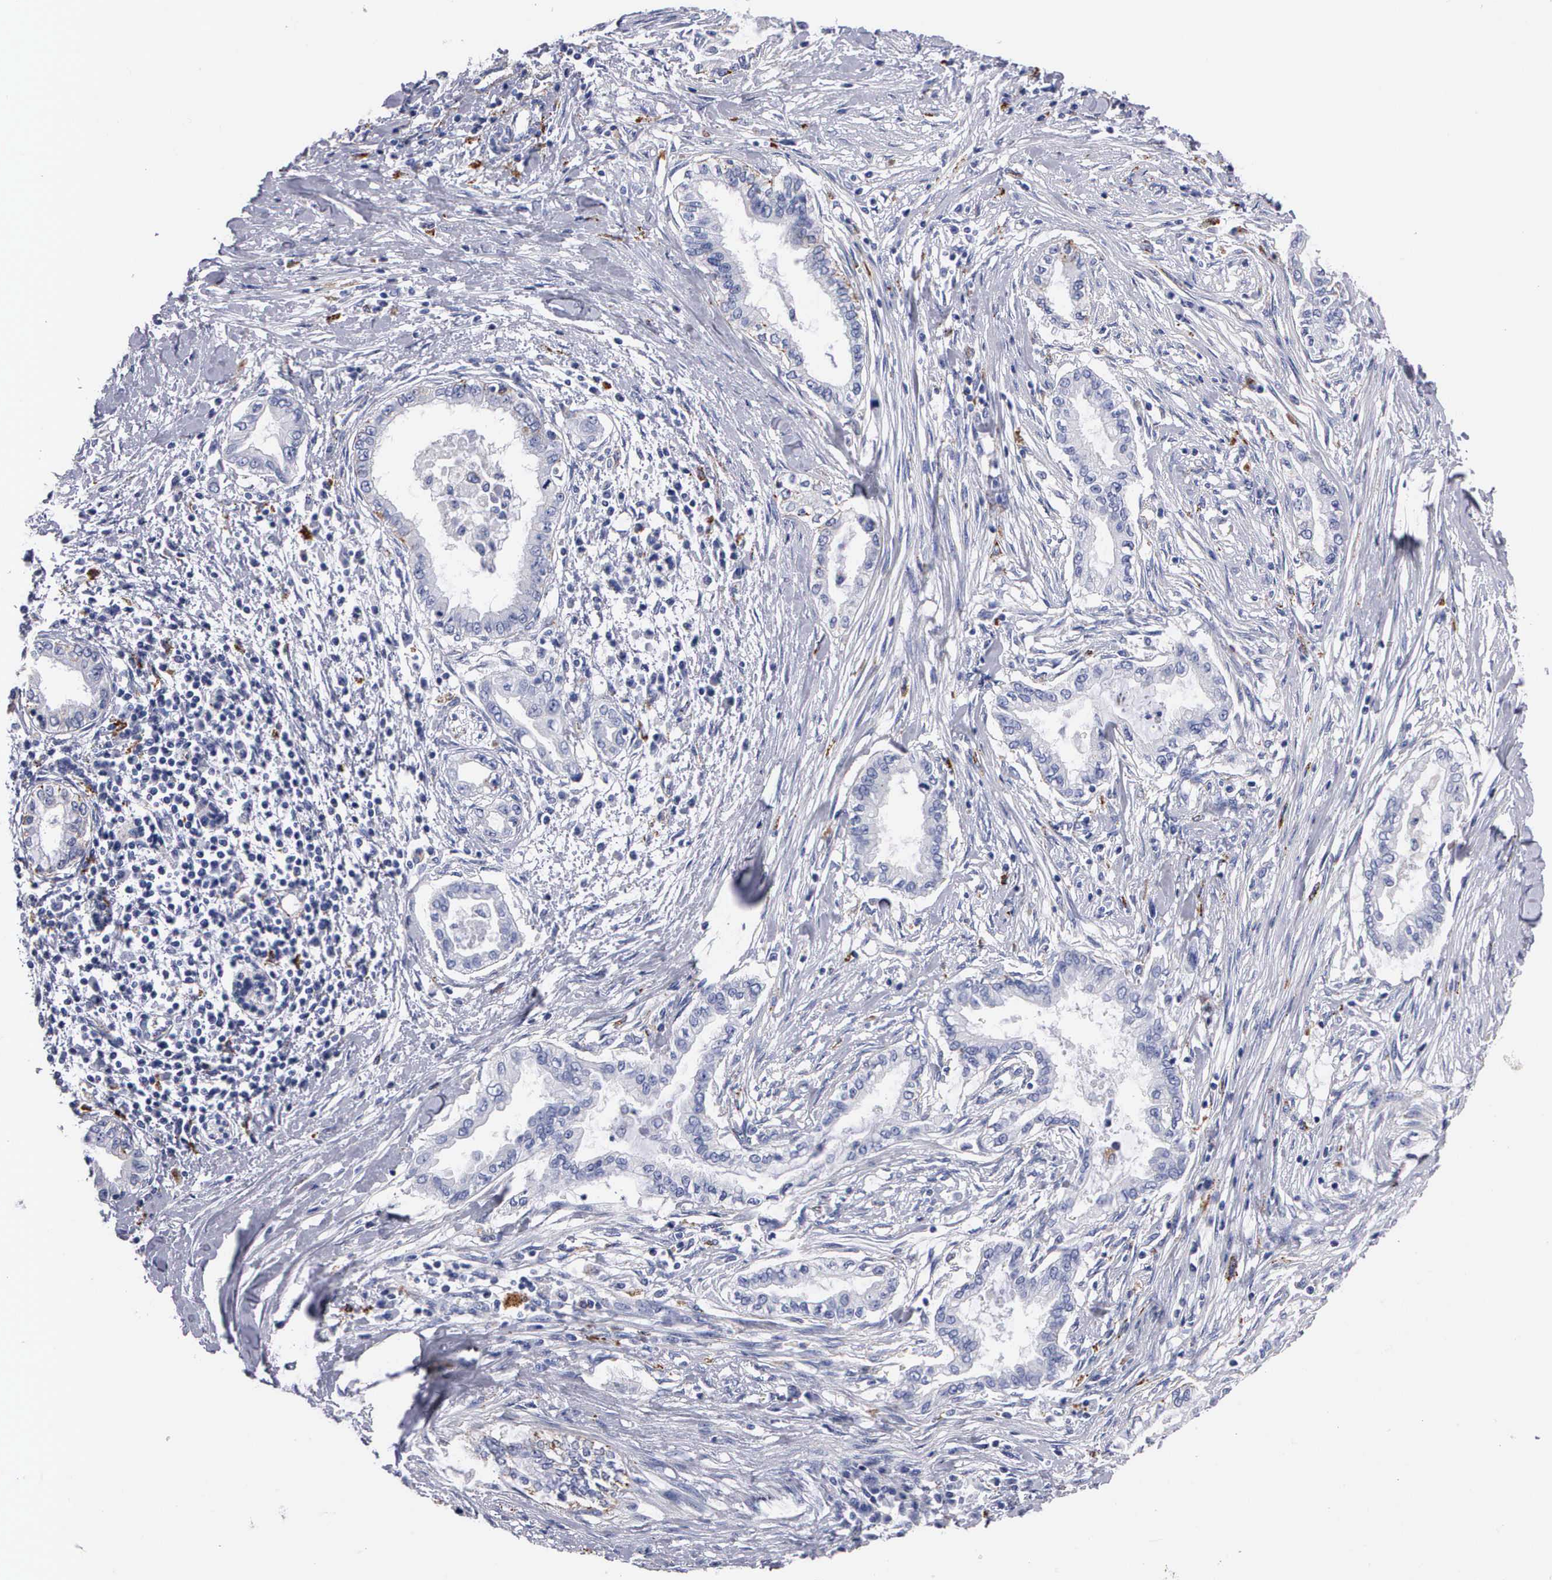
{"staining": {"intensity": "moderate", "quantity": "<25%", "location": "cytoplasmic/membranous"}, "tissue": "pancreatic cancer", "cell_type": "Tumor cells", "image_type": "cancer", "snomed": [{"axis": "morphology", "description": "Adenocarcinoma, NOS"}, {"axis": "topography", "description": "Pancreas"}], "caption": "Moderate cytoplasmic/membranous expression is appreciated in about <25% of tumor cells in adenocarcinoma (pancreatic).", "gene": "CTSL", "patient": {"sex": "female", "age": 64}}